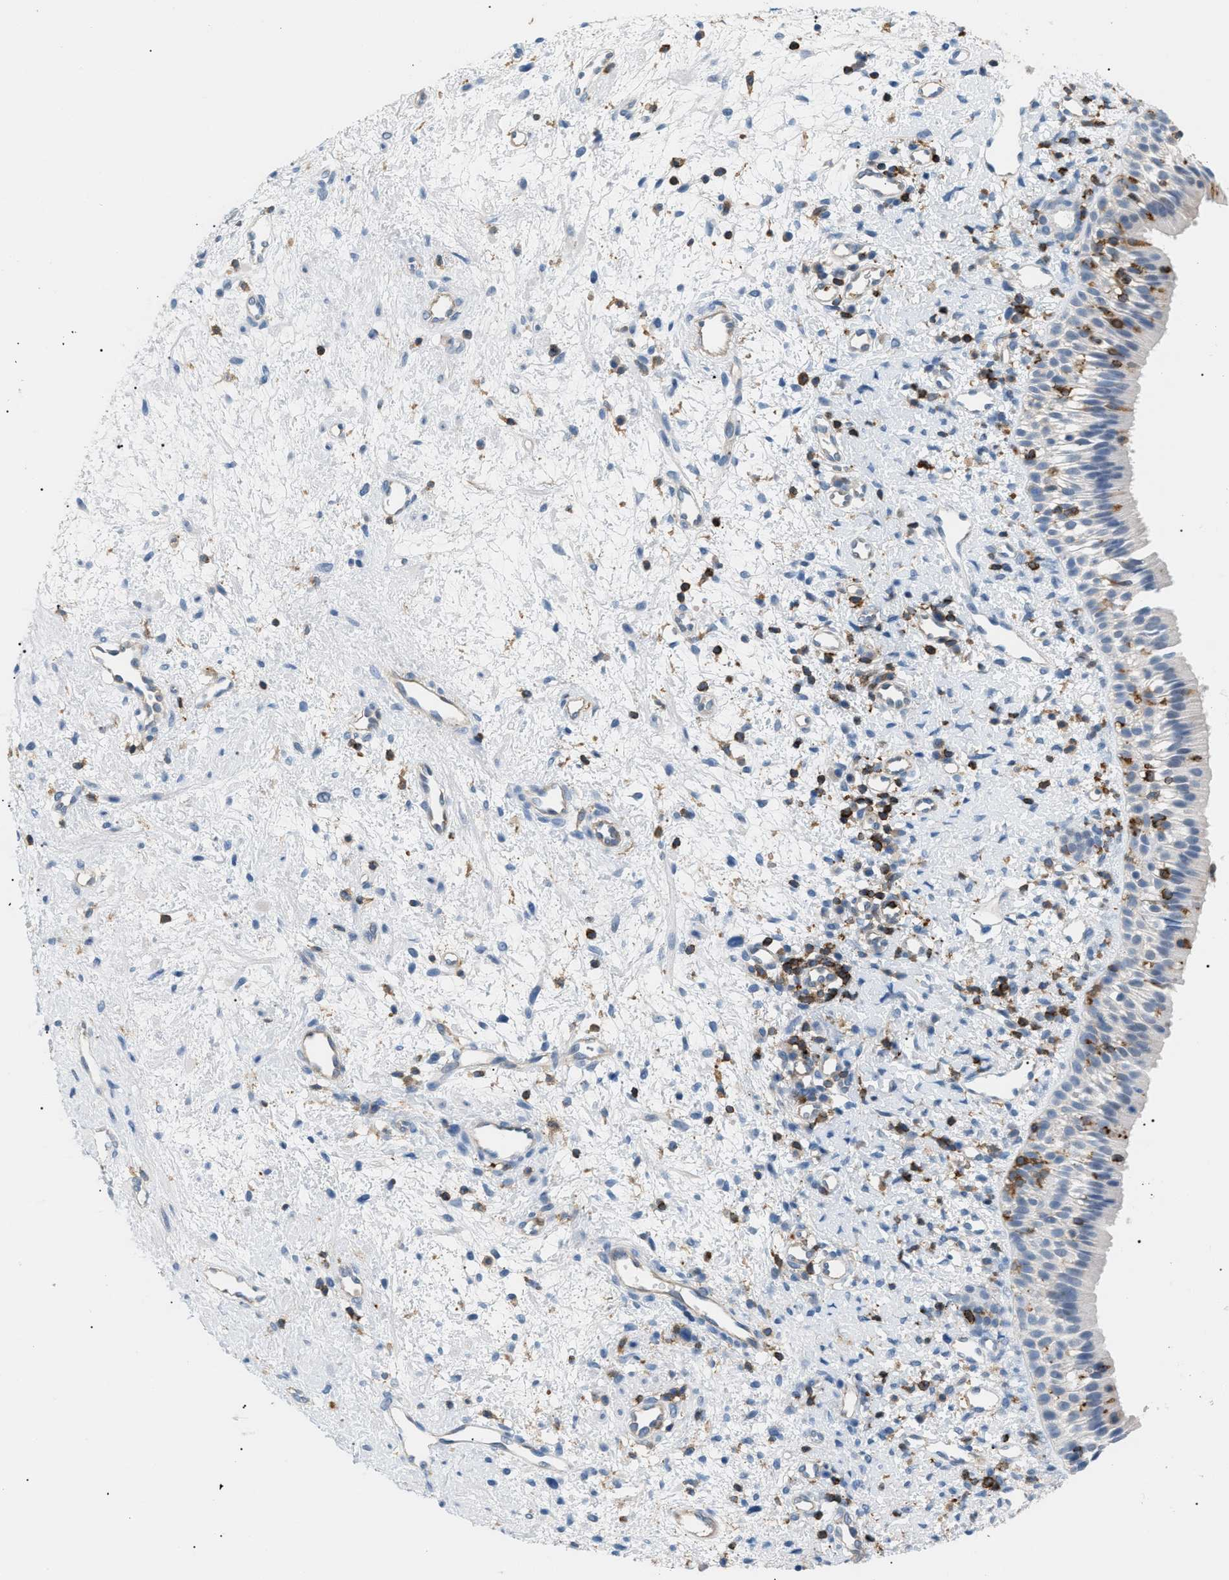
{"staining": {"intensity": "negative", "quantity": "none", "location": "none"}, "tissue": "nasopharynx", "cell_type": "Respiratory epithelial cells", "image_type": "normal", "snomed": [{"axis": "morphology", "description": "Normal tissue, NOS"}, {"axis": "morphology", "description": "Inflammation, NOS"}, {"axis": "topography", "description": "Nasopharynx"}], "caption": "Immunohistochemistry (IHC) photomicrograph of normal human nasopharynx stained for a protein (brown), which shows no expression in respiratory epithelial cells. Nuclei are stained in blue.", "gene": "INPP5D", "patient": {"sex": "female", "age": 55}}